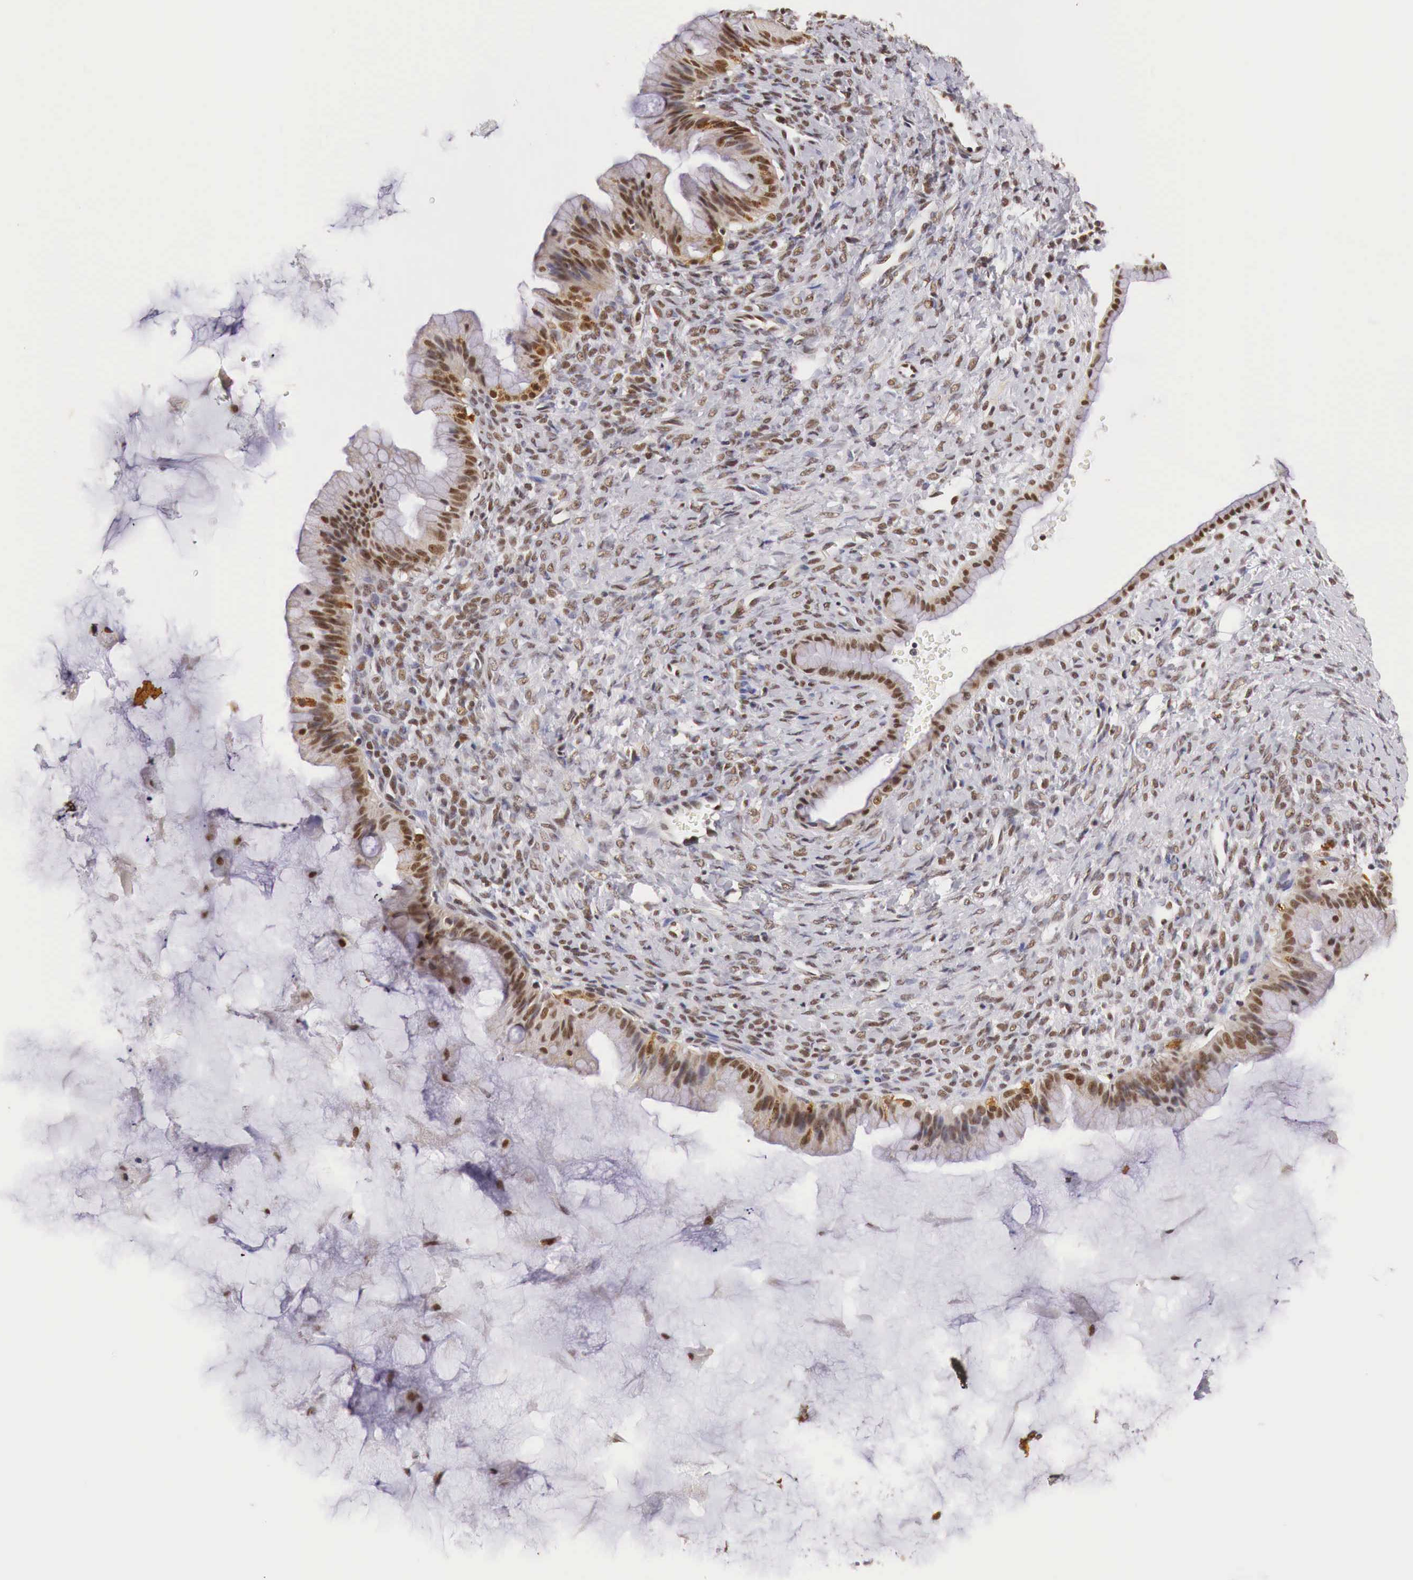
{"staining": {"intensity": "weak", "quantity": ">75%", "location": "nuclear"}, "tissue": "ovarian cancer", "cell_type": "Tumor cells", "image_type": "cancer", "snomed": [{"axis": "morphology", "description": "Cystadenocarcinoma, mucinous, NOS"}, {"axis": "topography", "description": "Ovary"}], "caption": "Protein staining of ovarian mucinous cystadenocarcinoma tissue exhibits weak nuclear staining in about >75% of tumor cells.", "gene": "GPKOW", "patient": {"sex": "female", "age": 25}}